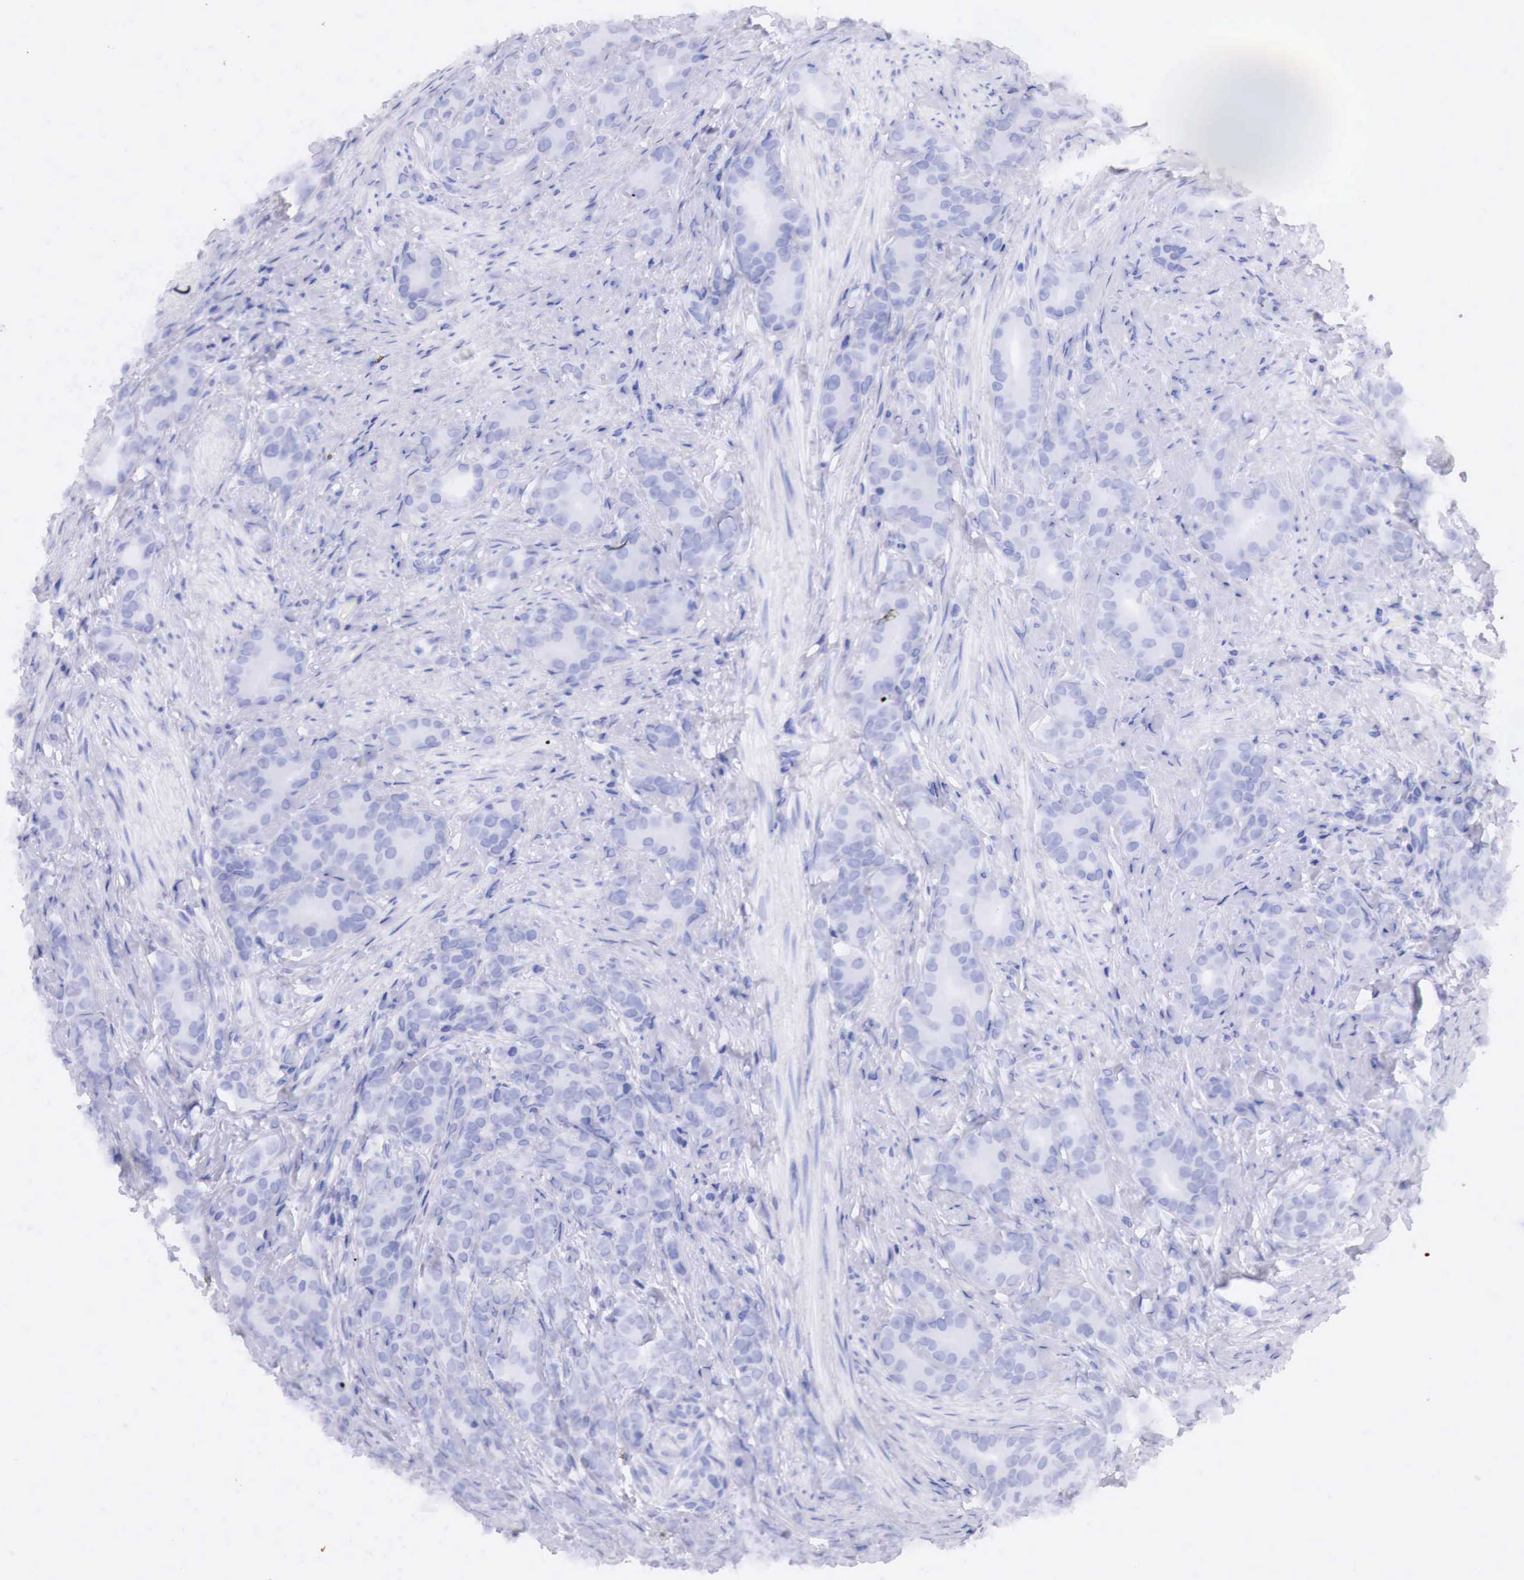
{"staining": {"intensity": "negative", "quantity": "none", "location": "none"}, "tissue": "prostate cancer", "cell_type": "Tumor cells", "image_type": "cancer", "snomed": [{"axis": "morphology", "description": "Adenocarcinoma, Medium grade"}, {"axis": "topography", "description": "Prostate"}], "caption": "Immunohistochemical staining of human prostate adenocarcinoma (medium-grade) shows no significant staining in tumor cells. Nuclei are stained in blue.", "gene": "RDX", "patient": {"sex": "male", "age": 59}}